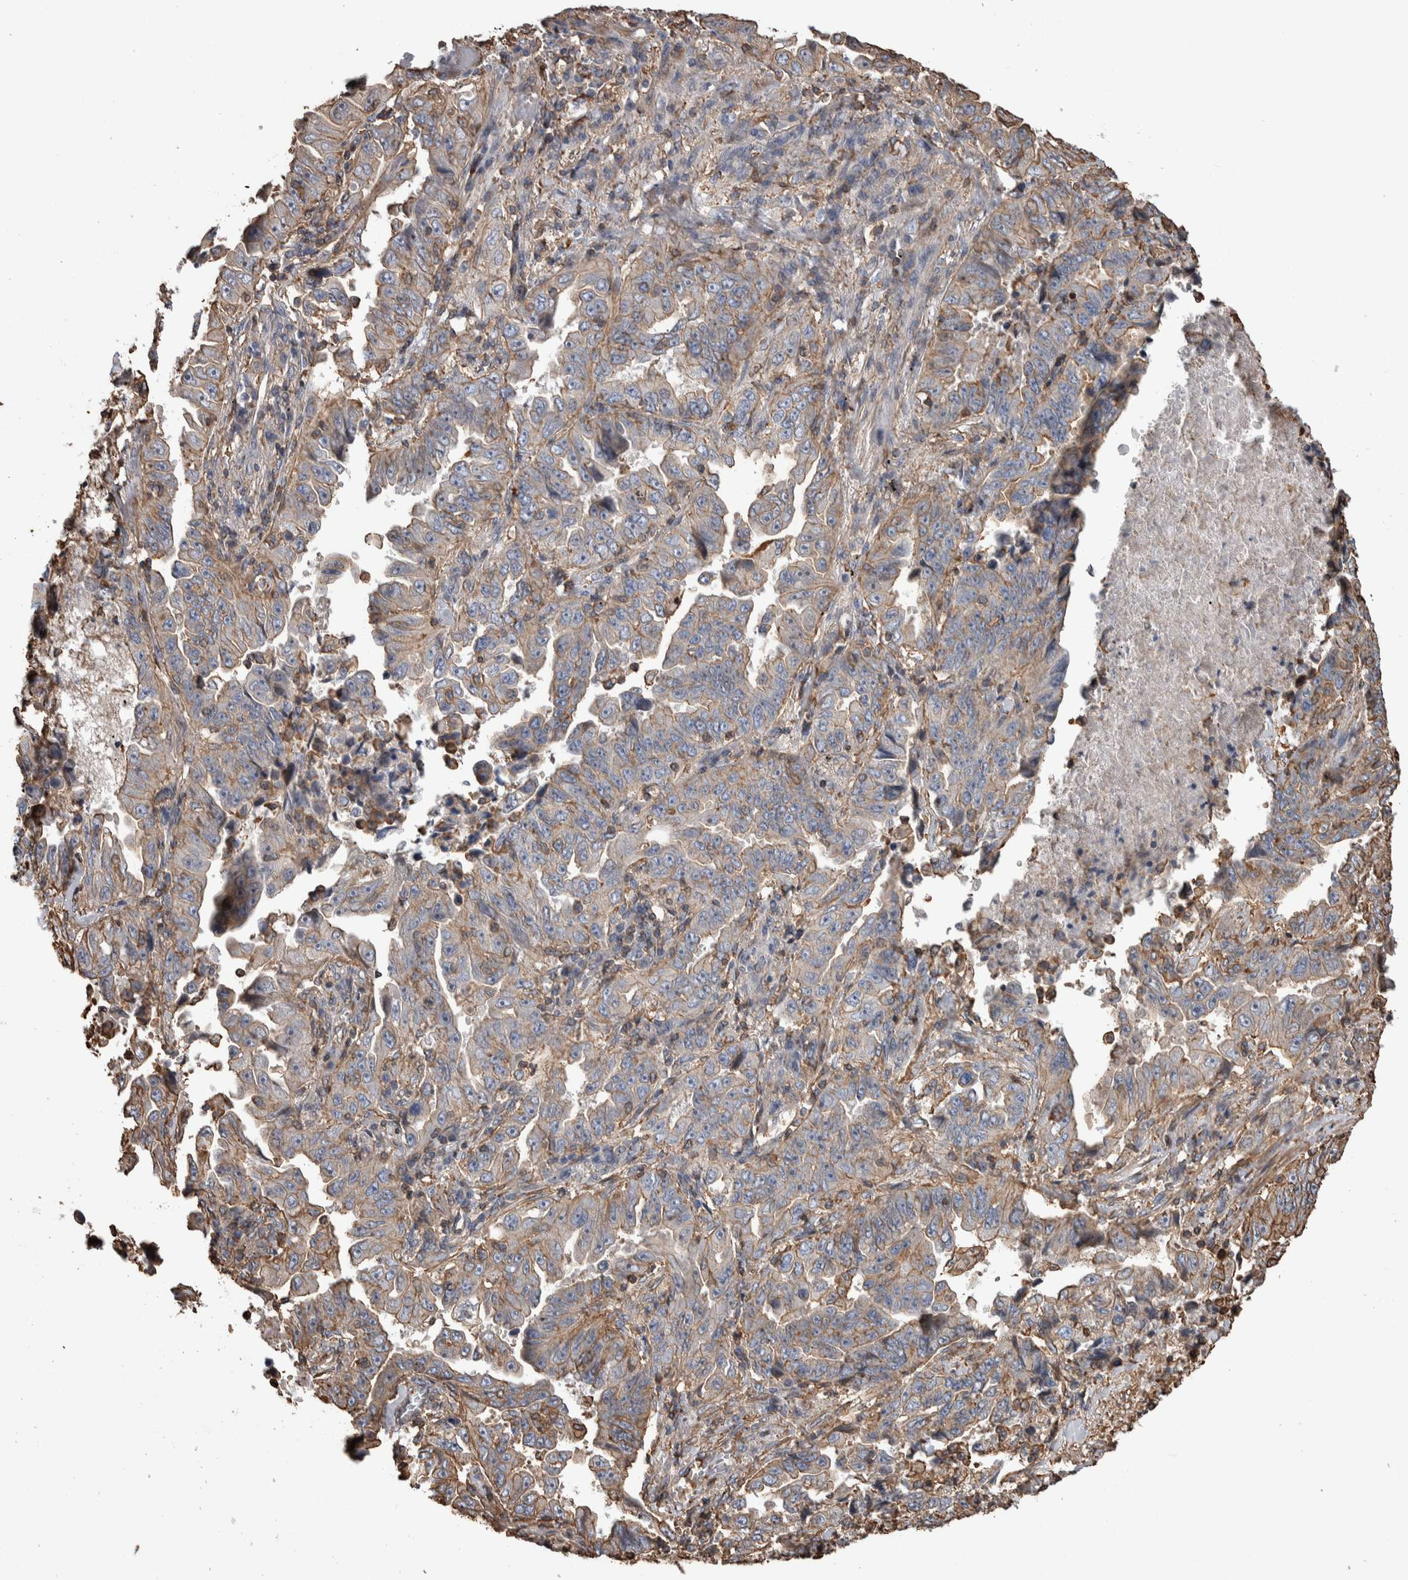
{"staining": {"intensity": "weak", "quantity": "25%-75%", "location": "cytoplasmic/membranous"}, "tissue": "lung cancer", "cell_type": "Tumor cells", "image_type": "cancer", "snomed": [{"axis": "morphology", "description": "Adenocarcinoma, NOS"}, {"axis": "topography", "description": "Lung"}], "caption": "A low amount of weak cytoplasmic/membranous expression is appreciated in about 25%-75% of tumor cells in lung adenocarcinoma tissue. Using DAB (3,3'-diaminobenzidine) (brown) and hematoxylin (blue) stains, captured at high magnification using brightfield microscopy.", "gene": "ENPP2", "patient": {"sex": "female", "age": 51}}